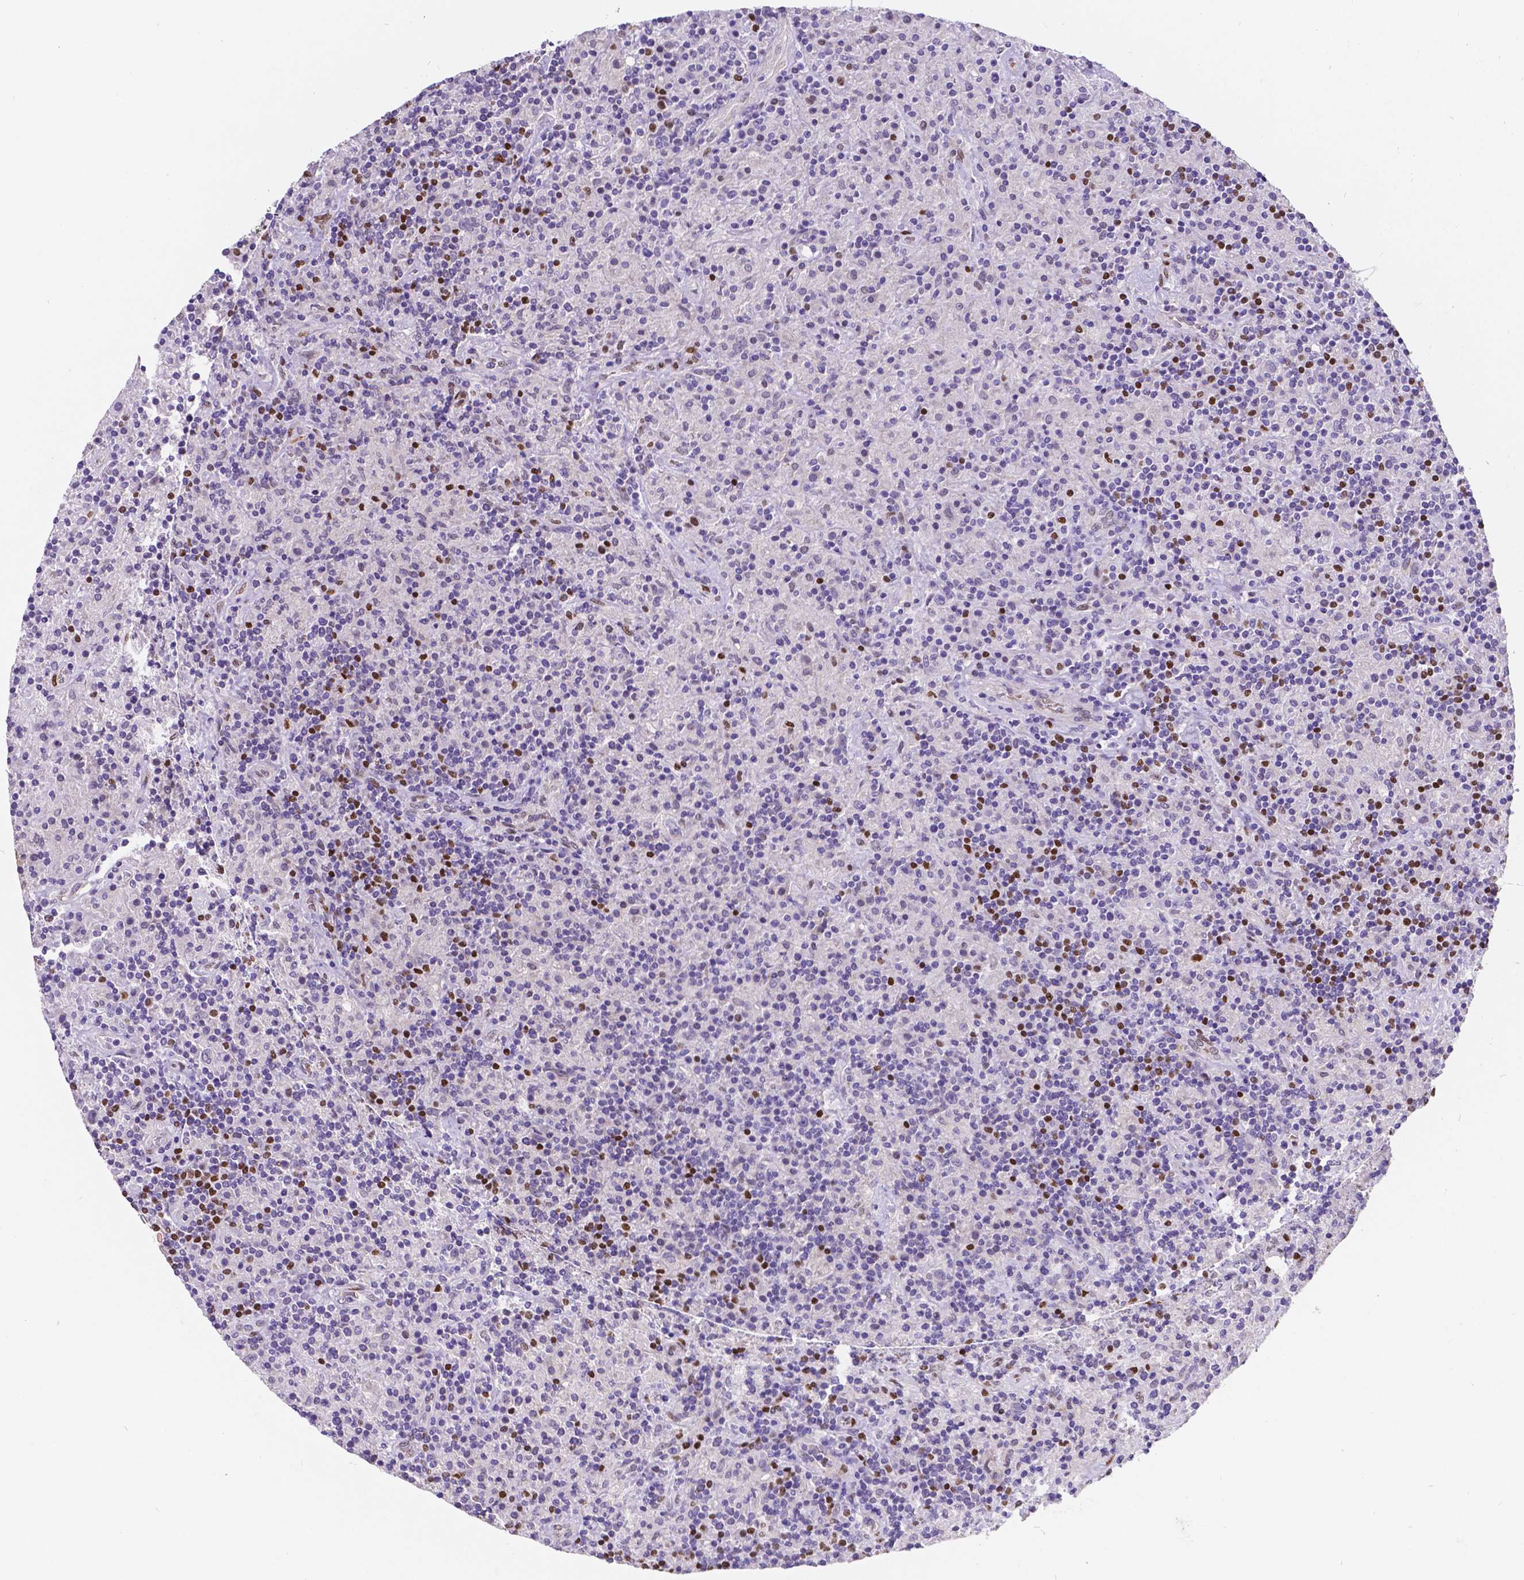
{"staining": {"intensity": "negative", "quantity": "none", "location": "none"}, "tissue": "lymphoma", "cell_type": "Tumor cells", "image_type": "cancer", "snomed": [{"axis": "morphology", "description": "Hodgkin's disease, NOS"}, {"axis": "topography", "description": "Lymph node"}], "caption": "Immunohistochemical staining of Hodgkin's disease displays no significant staining in tumor cells.", "gene": "MEF2C", "patient": {"sex": "male", "age": 70}}